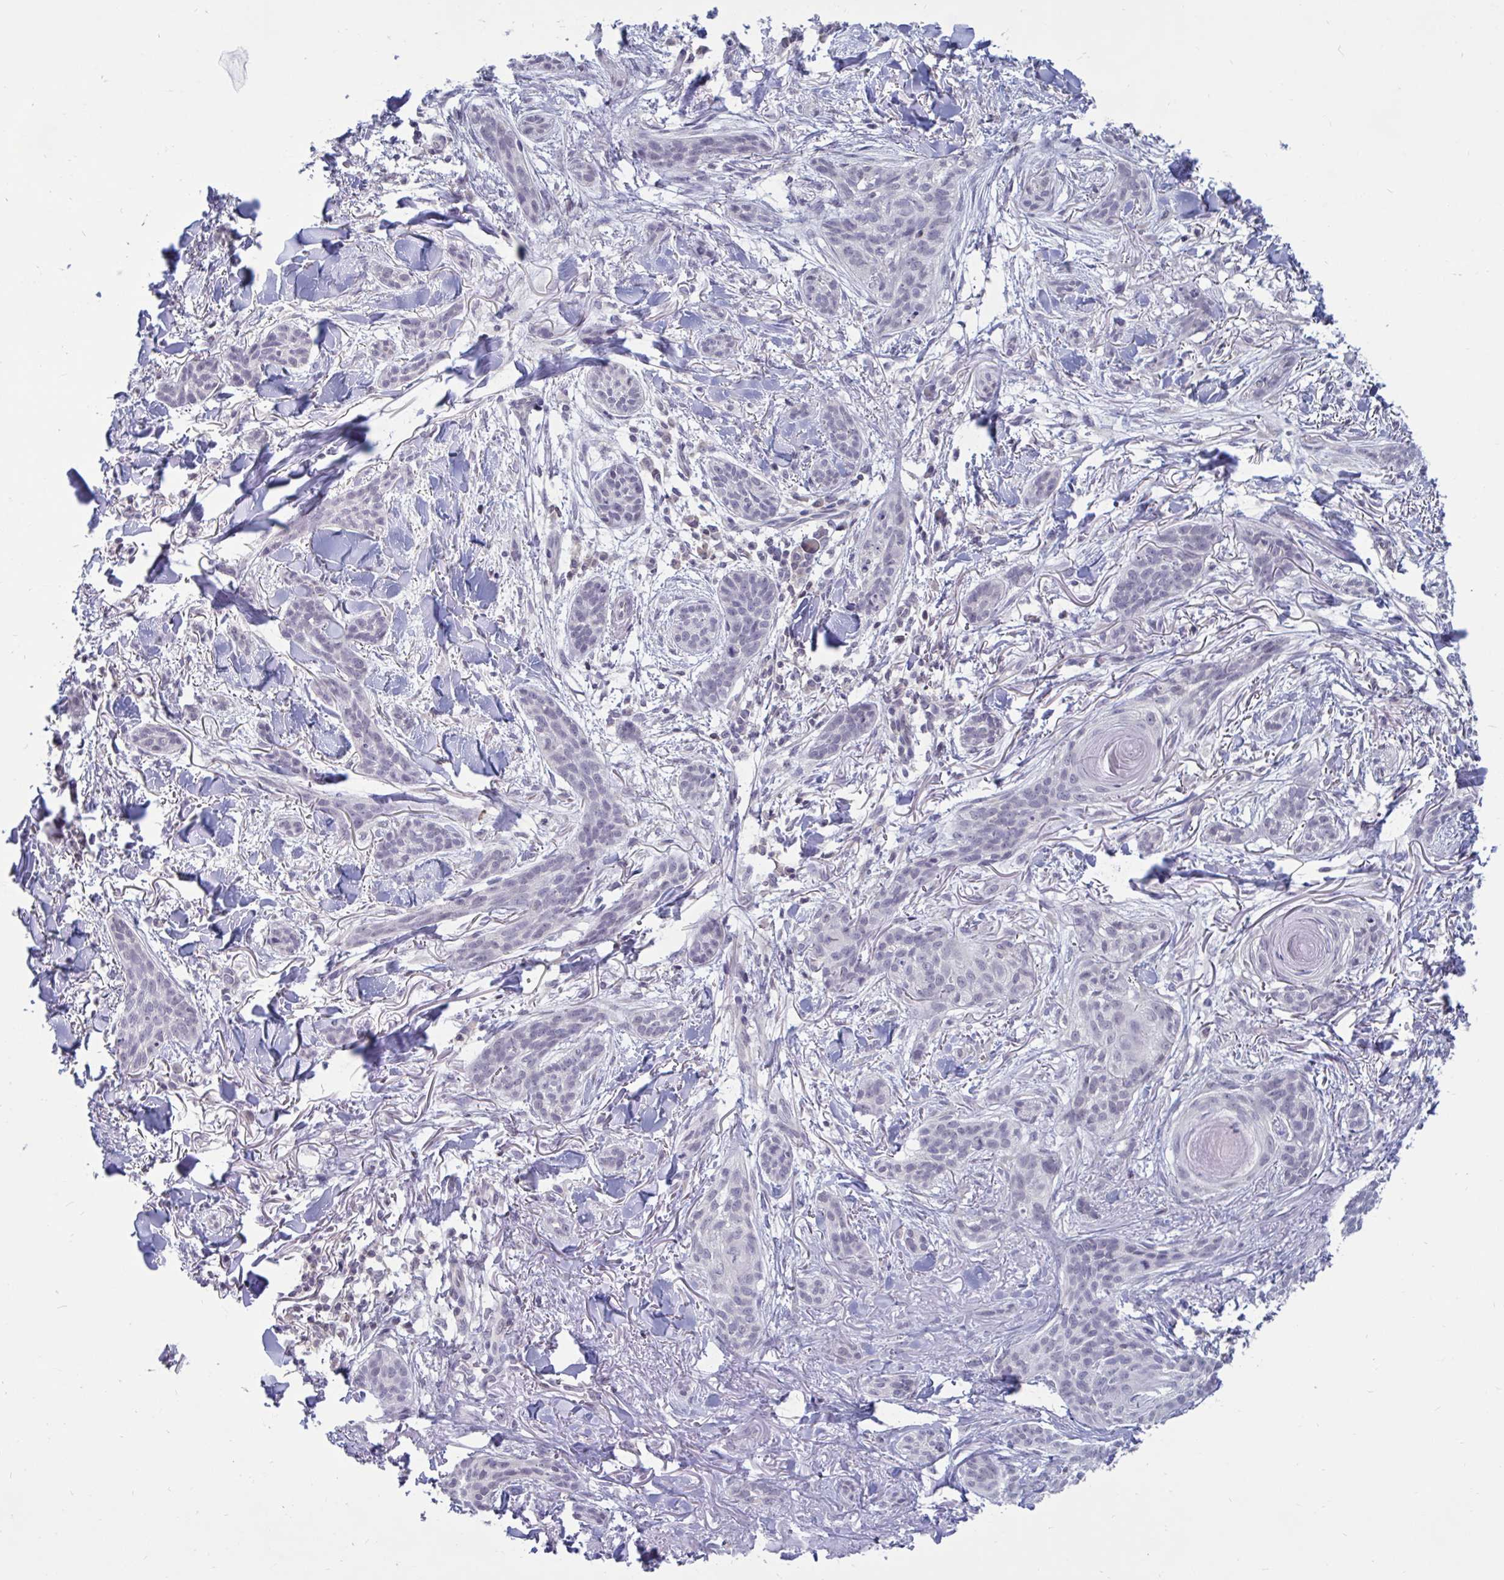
{"staining": {"intensity": "negative", "quantity": "none", "location": "none"}, "tissue": "skin cancer", "cell_type": "Tumor cells", "image_type": "cancer", "snomed": [{"axis": "morphology", "description": "Basal cell carcinoma"}, {"axis": "topography", "description": "Skin"}], "caption": "Tumor cells show no significant expression in basal cell carcinoma (skin). The staining was performed using DAB to visualize the protein expression in brown, while the nuclei were stained in blue with hematoxylin (Magnification: 20x).", "gene": "ARPP19", "patient": {"sex": "male", "age": 52}}